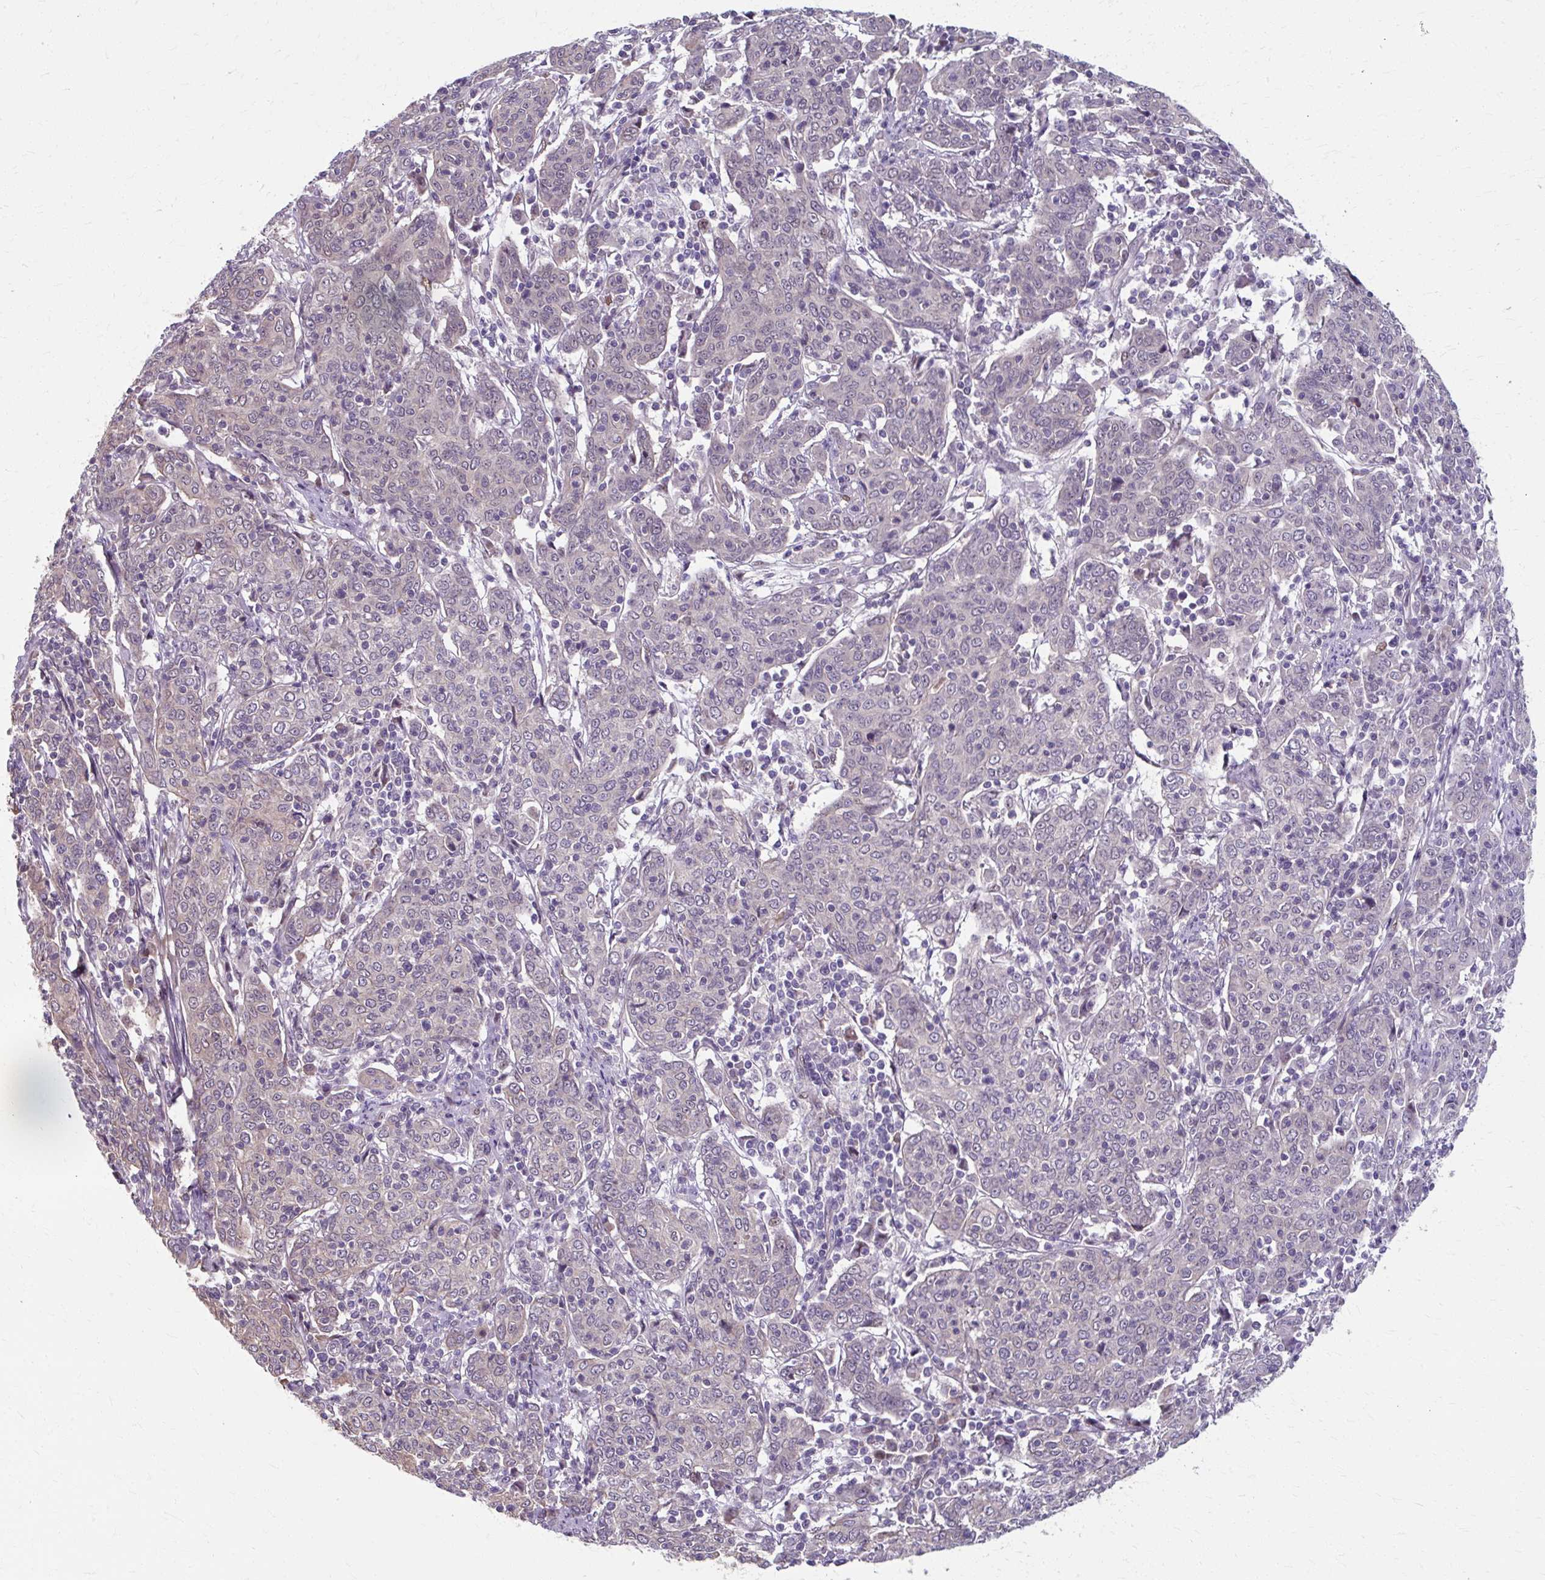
{"staining": {"intensity": "weak", "quantity": "<25%", "location": "cytoplasmic/membranous"}, "tissue": "cervical cancer", "cell_type": "Tumor cells", "image_type": "cancer", "snomed": [{"axis": "morphology", "description": "Squamous cell carcinoma, NOS"}, {"axis": "topography", "description": "Cervix"}], "caption": "Immunohistochemistry (IHC) micrograph of human squamous cell carcinoma (cervical) stained for a protein (brown), which demonstrates no expression in tumor cells.", "gene": "ZNF555", "patient": {"sex": "female", "age": 67}}